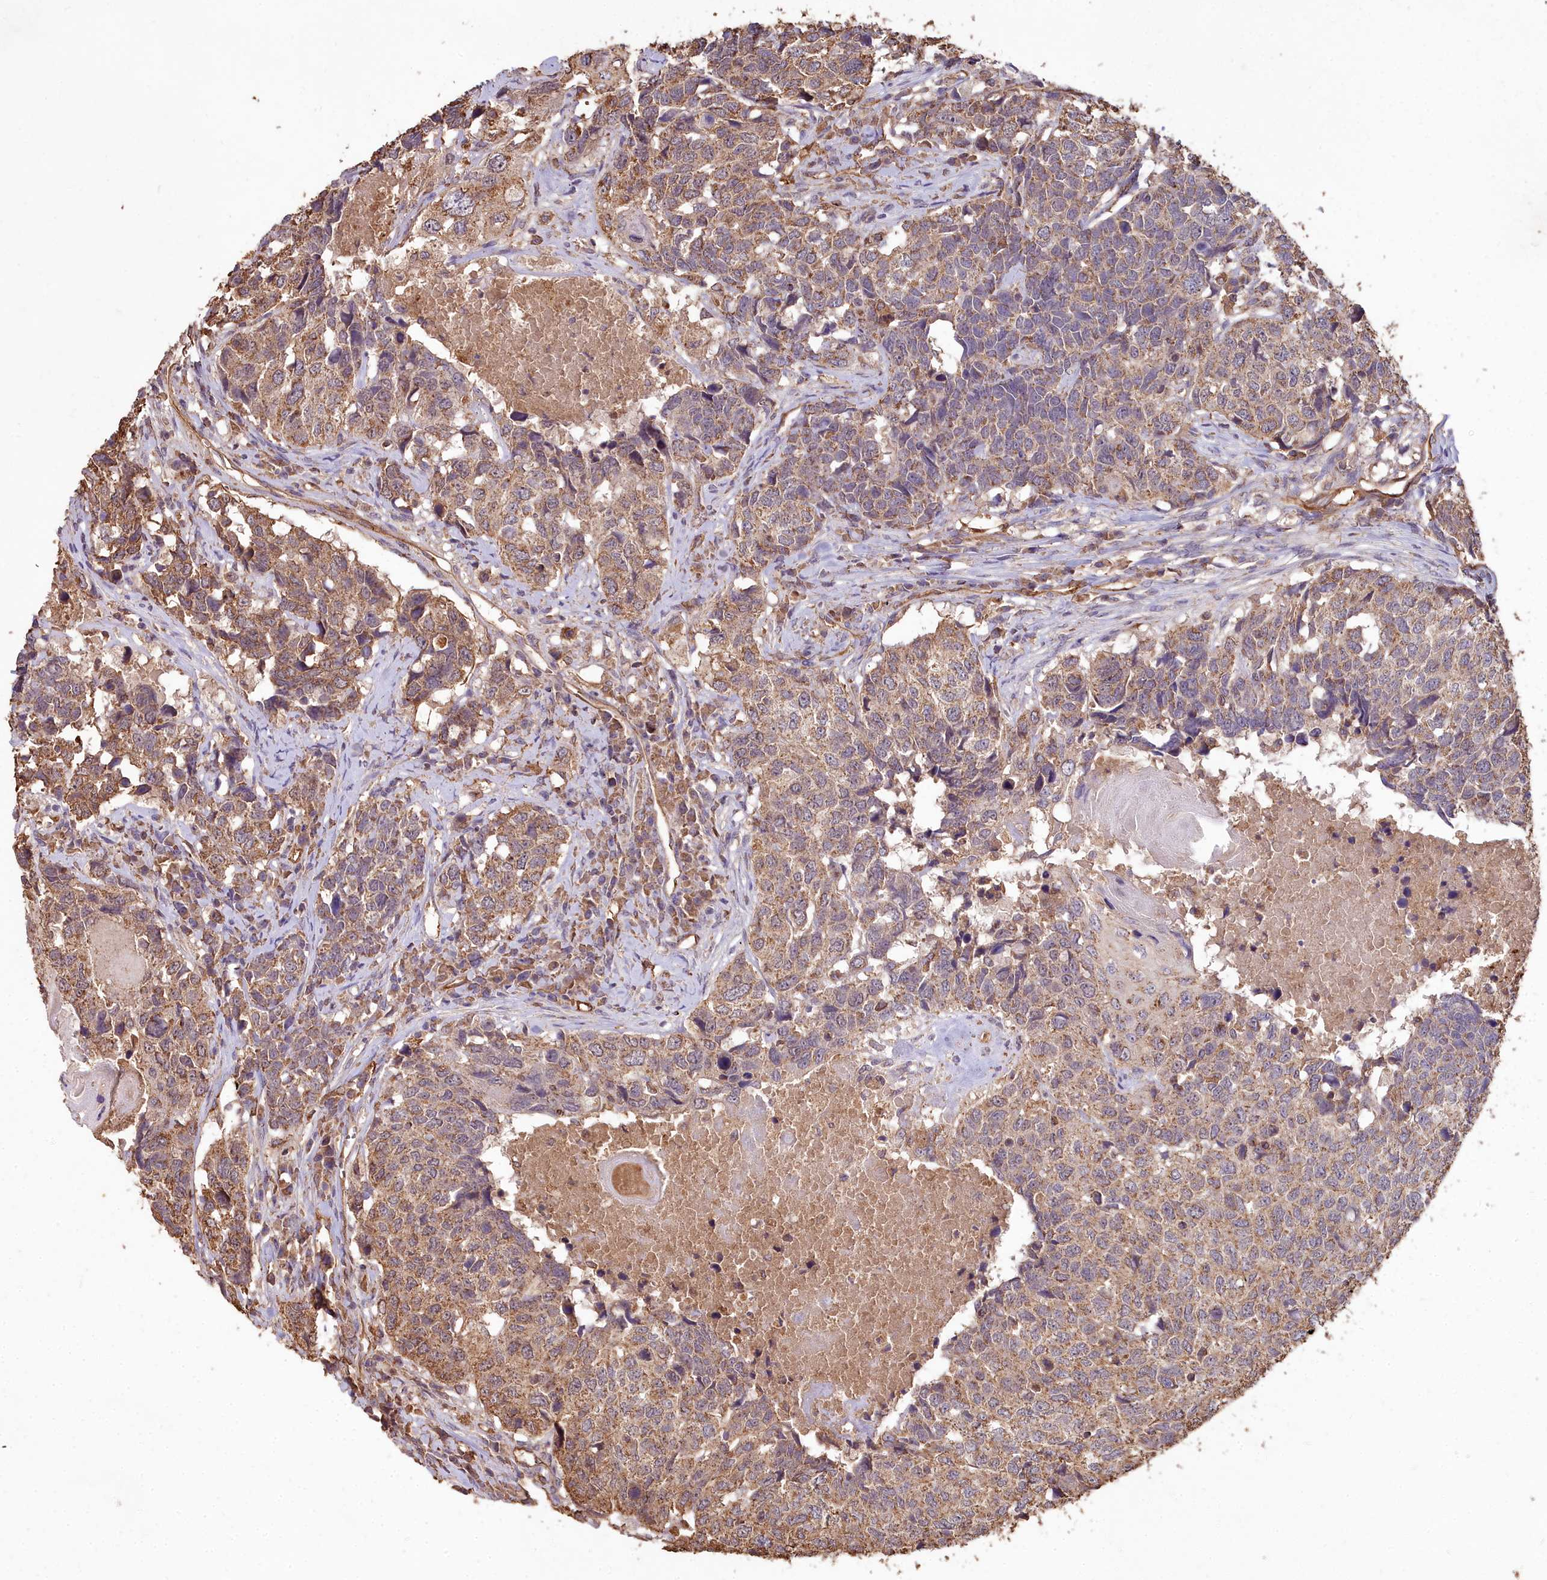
{"staining": {"intensity": "moderate", "quantity": ">75%", "location": "cytoplasmic/membranous"}, "tissue": "head and neck cancer", "cell_type": "Tumor cells", "image_type": "cancer", "snomed": [{"axis": "morphology", "description": "Squamous cell carcinoma, NOS"}, {"axis": "topography", "description": "Head-Neck"}], "caption": "Protein staining displays moderate cytoplasmic/membranous positivity in about >75% of tumor cells in head and neck cancer (squamous cell carcinoma).", "gene": "CEMIP2", "patient": {"sex": "male", "age": 66}}